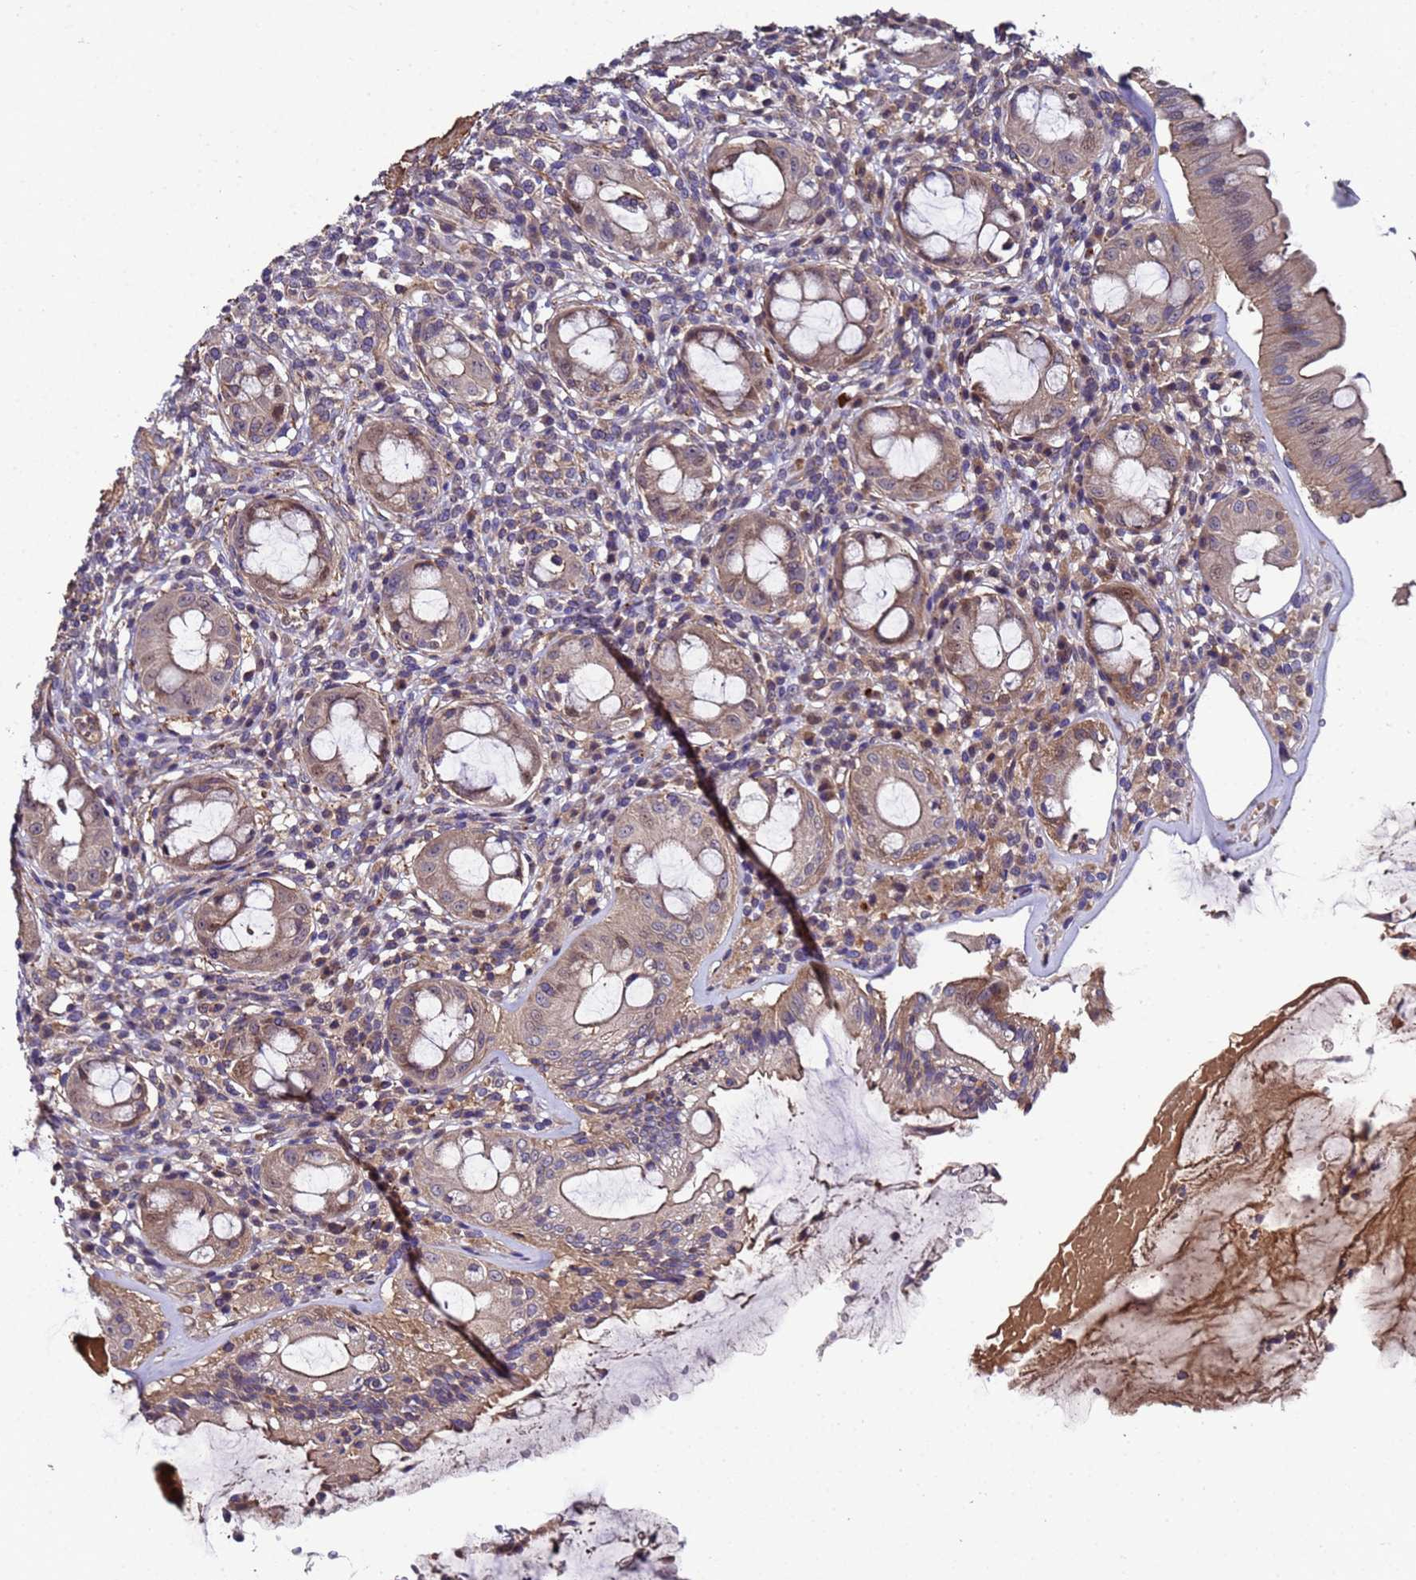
{"staining": {"intensity": "moderate", "quantity": ">75%", "location": "cytoplasmic/membranous"}, "tissue": "rectum", "cell_type": "Glandular cells", "image_type": "normal", "snomed": [{"axis": "morphology", "description": "Normal tissue, NOS"}, {"axis": "topography", "description": "Rectum"}], "caption": "IHC of normal human rectum shows medium levels of moderate cytoplasmic/membranous staining in about >75% of glandular cells. (brown staining indicates protein expression, while blue staining denotes nuclei).", "gene": "GSTCD", "patient": {"sex": "female", "age": 57}}